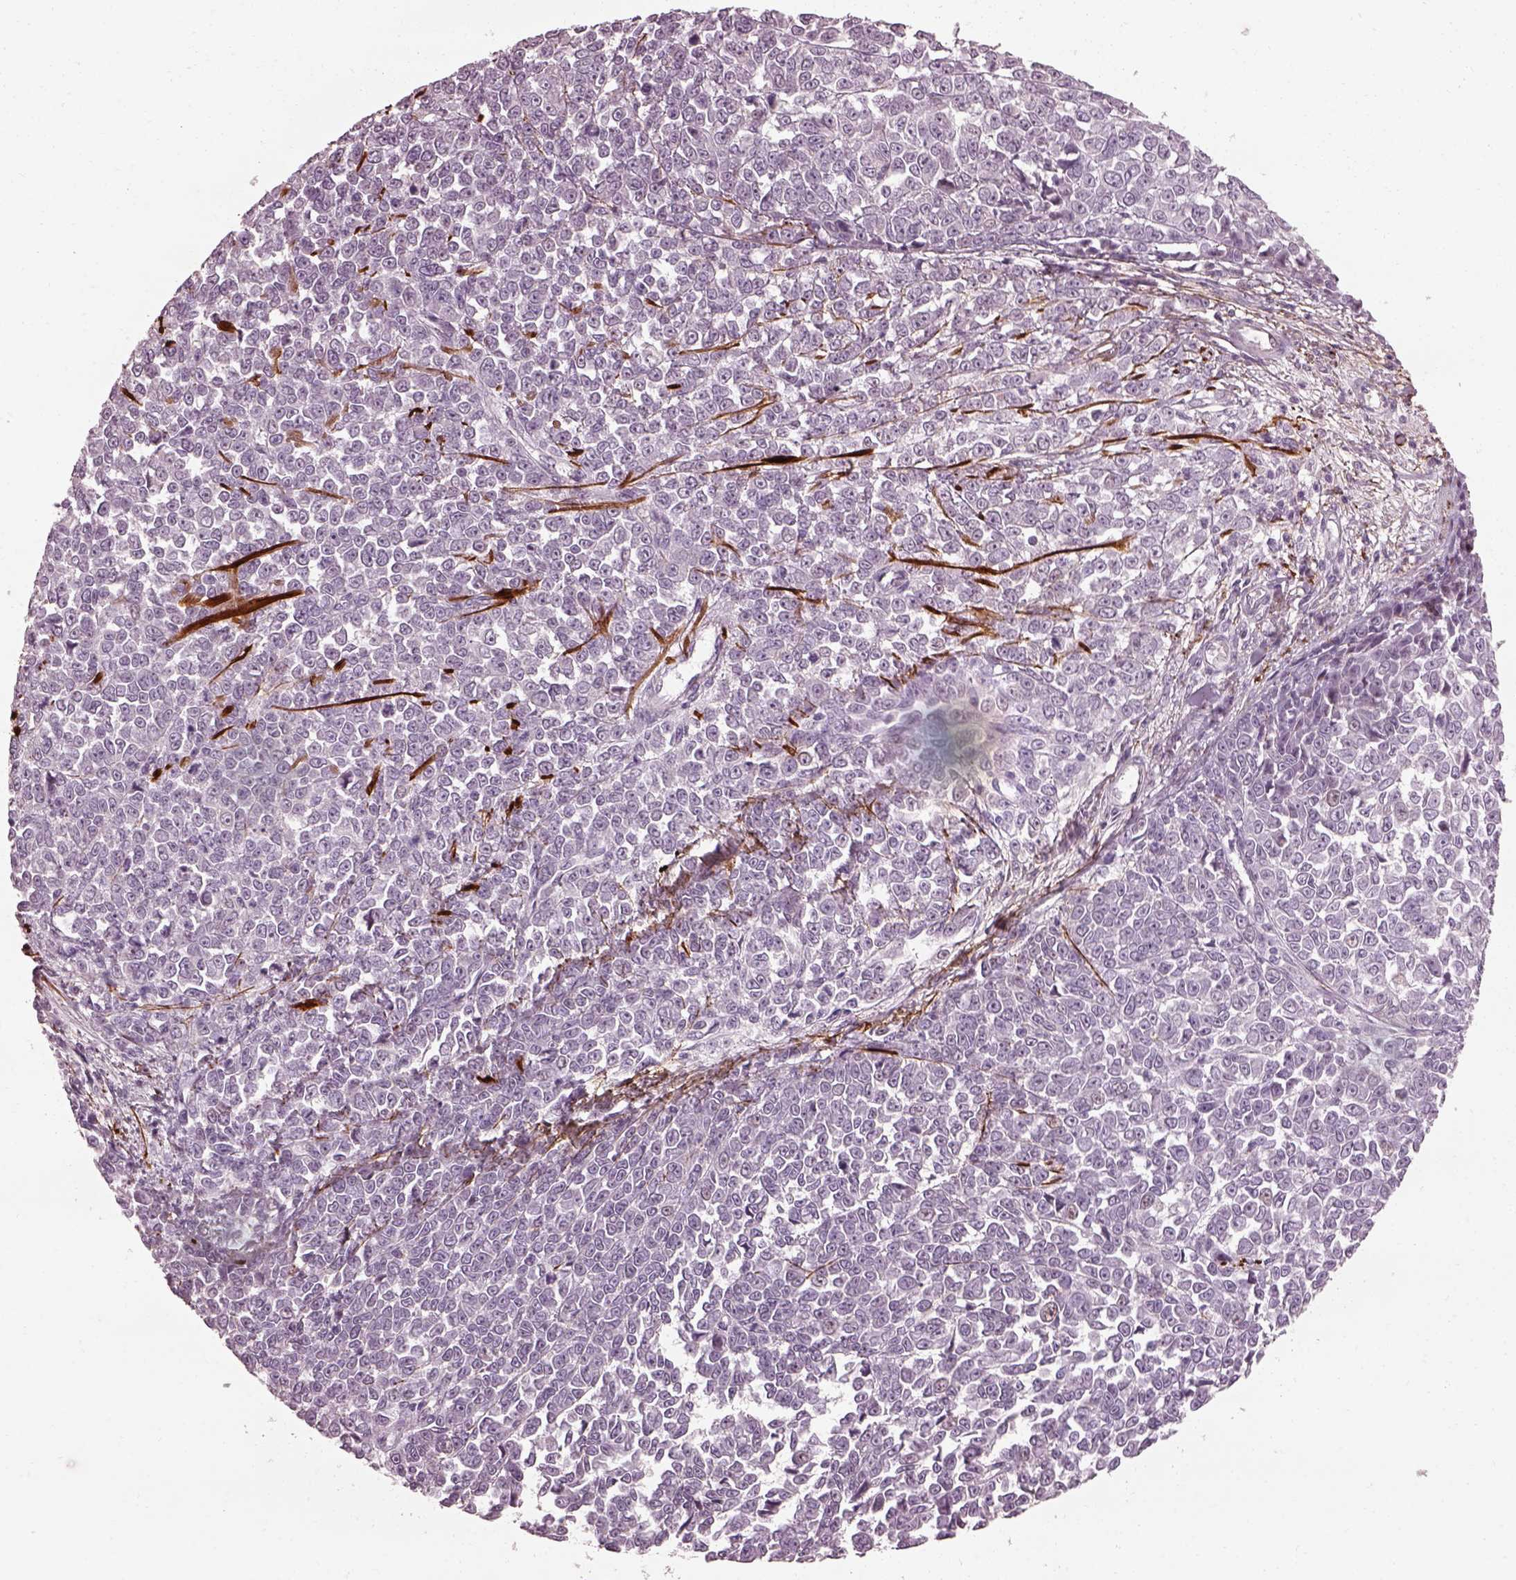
{"staining": {"intensity": "negative", "quantity": "none", "location": "none"}, "tissue": "melanoma", "cell_type": "Tumor cells", "image_type": "cancer", "snomed": [{"axis": "morphology", "description": "Malignant melanoma, NOS"}, {"axis": "topography", "description": "Skin"}], "caption": "Melanoma stained for a protein using immunohistochemistry (IHC) reveals no positivity tumor cells.", "gene": "EFEMP1", "patient": {"sex": "female", "age": 95}}